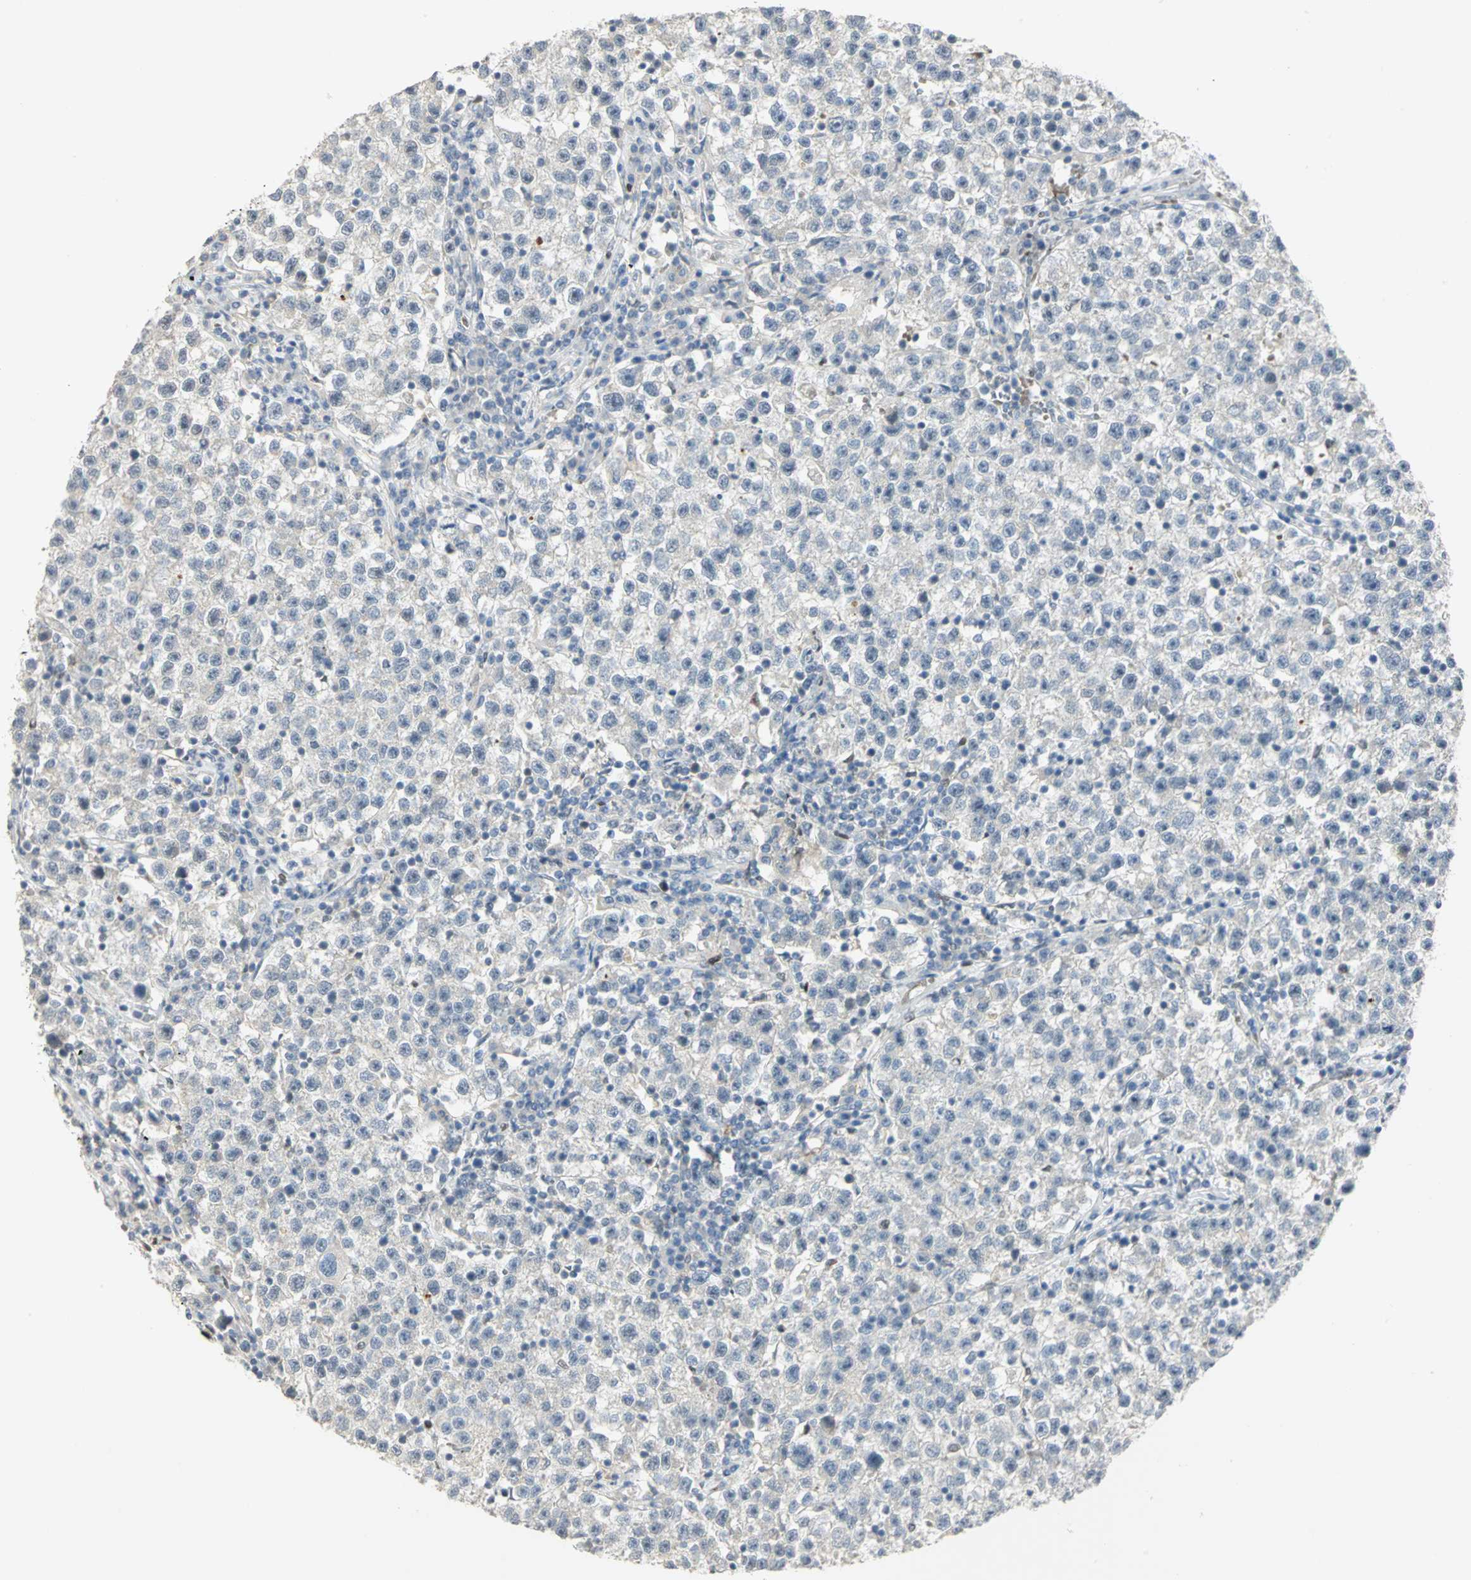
{"staining": {"intensity": "negative", "quantity": "none", "location": "none"}, "tissue": "testis cancer", "cell_type": "Tumor cells", "image_type": "cancer", "snomed": [{"axis": "morphology", "description": "Seminoma, NOS"}, {"axis": "topography", "description": "Testis"}], "caption": "The histopathology image demonstrates no significant staining in tumor cells of testis cancer (seminoma). Nuclei are stained in blue.", "gene": "BCL6", "patient": {"sex": "male", "age": 22}}